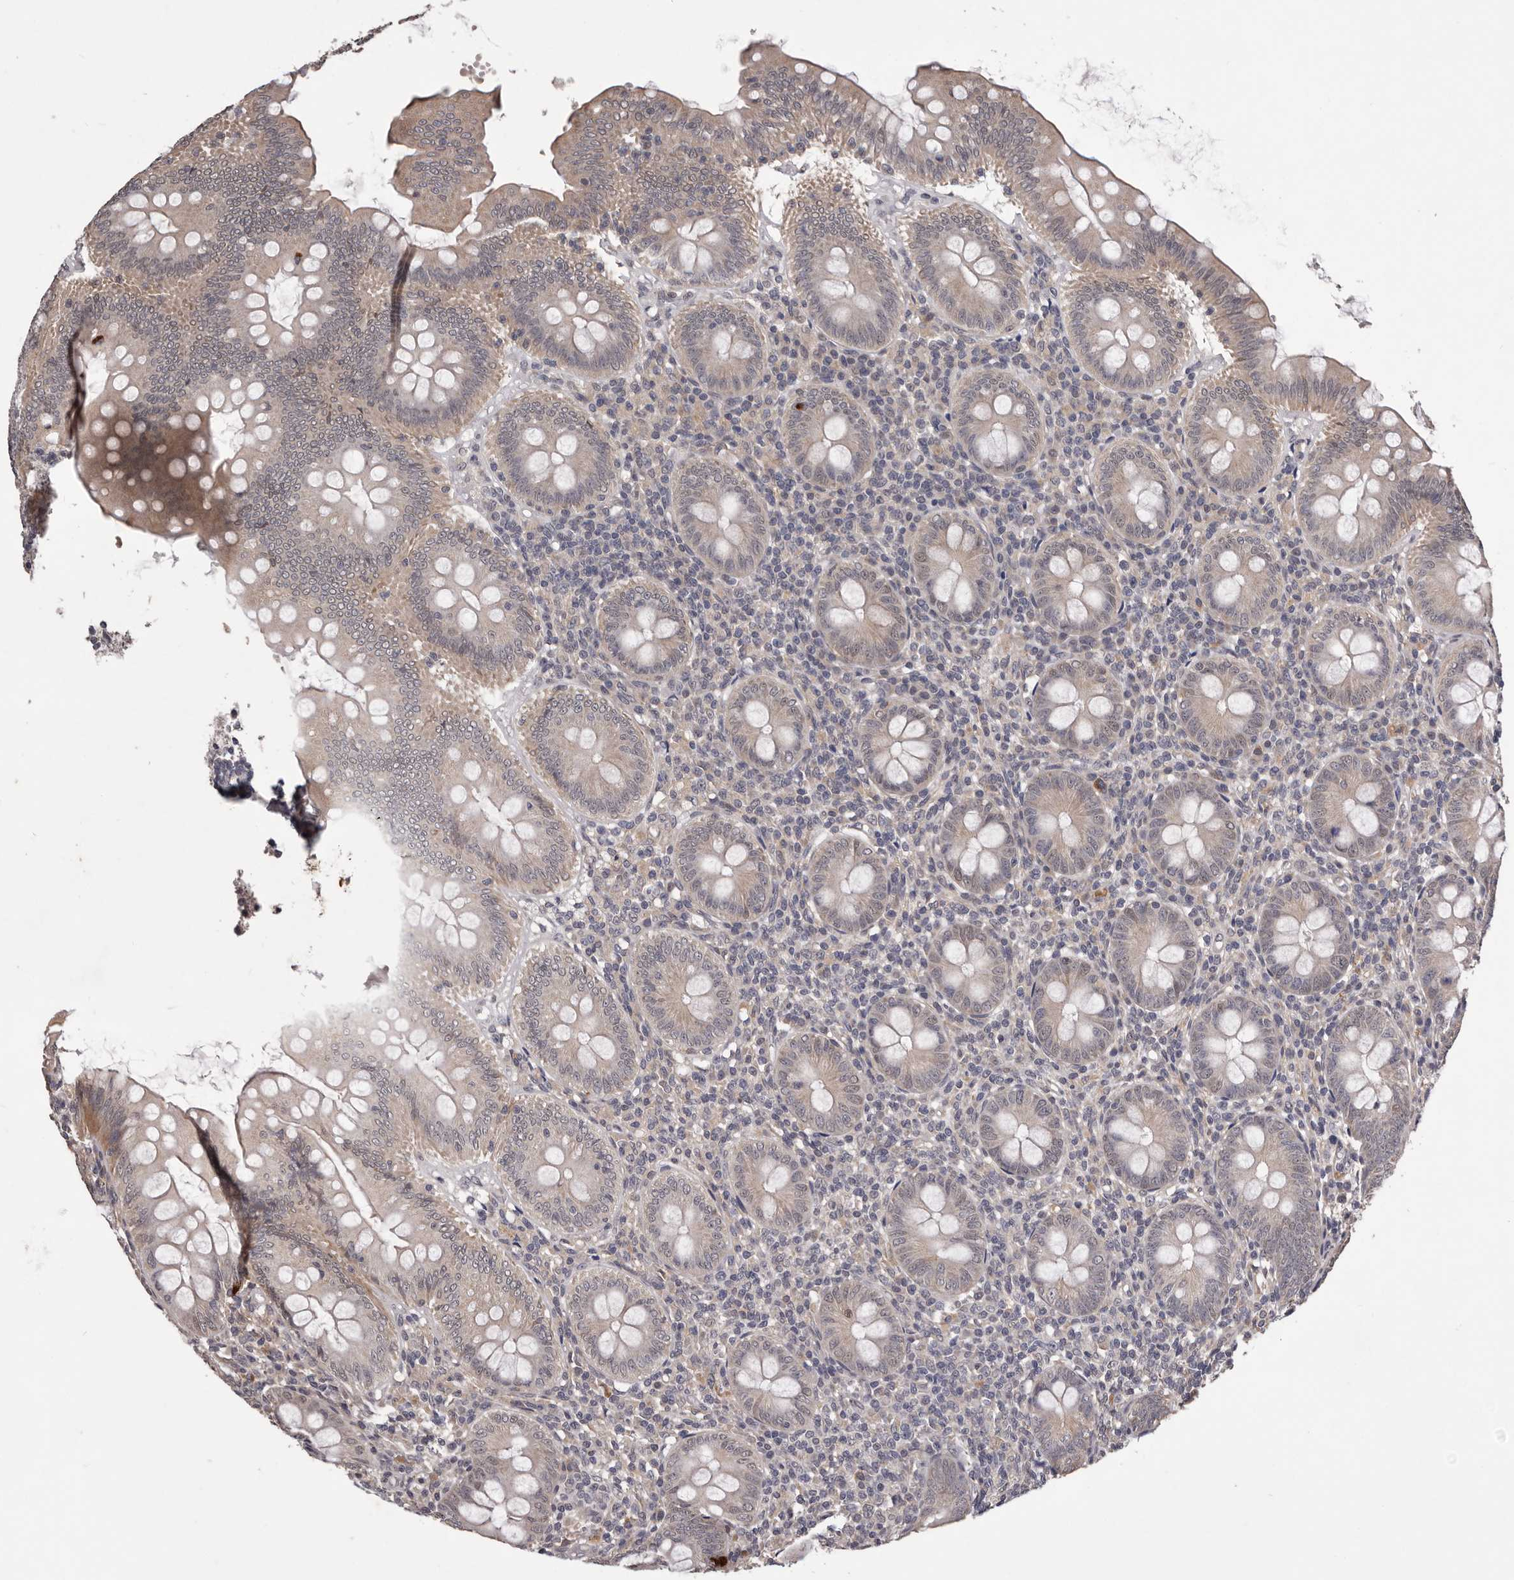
{"staining": {"intensity": "weak", "quantity": "25%-75%", "location": "cytoplasmic/membranous"}, "tissue": "appendix", "cell_type": "Glandular cells", "image_type": "normal", "snomed": [{"axis": "morphology", "description": "Normal tissue, NOS"}, {"axis": "topography", "description": "Appendix"}], "caption": "DAB (3,3'-diaminobenzidine) immunohistochemical staining of unremarkable appendix shows weak cytoplasmic/membranous protein positivity in about 25%-75% of glandular cells.", "gene": "CELF3", "patient": {"sex": "male", "age": 14}}